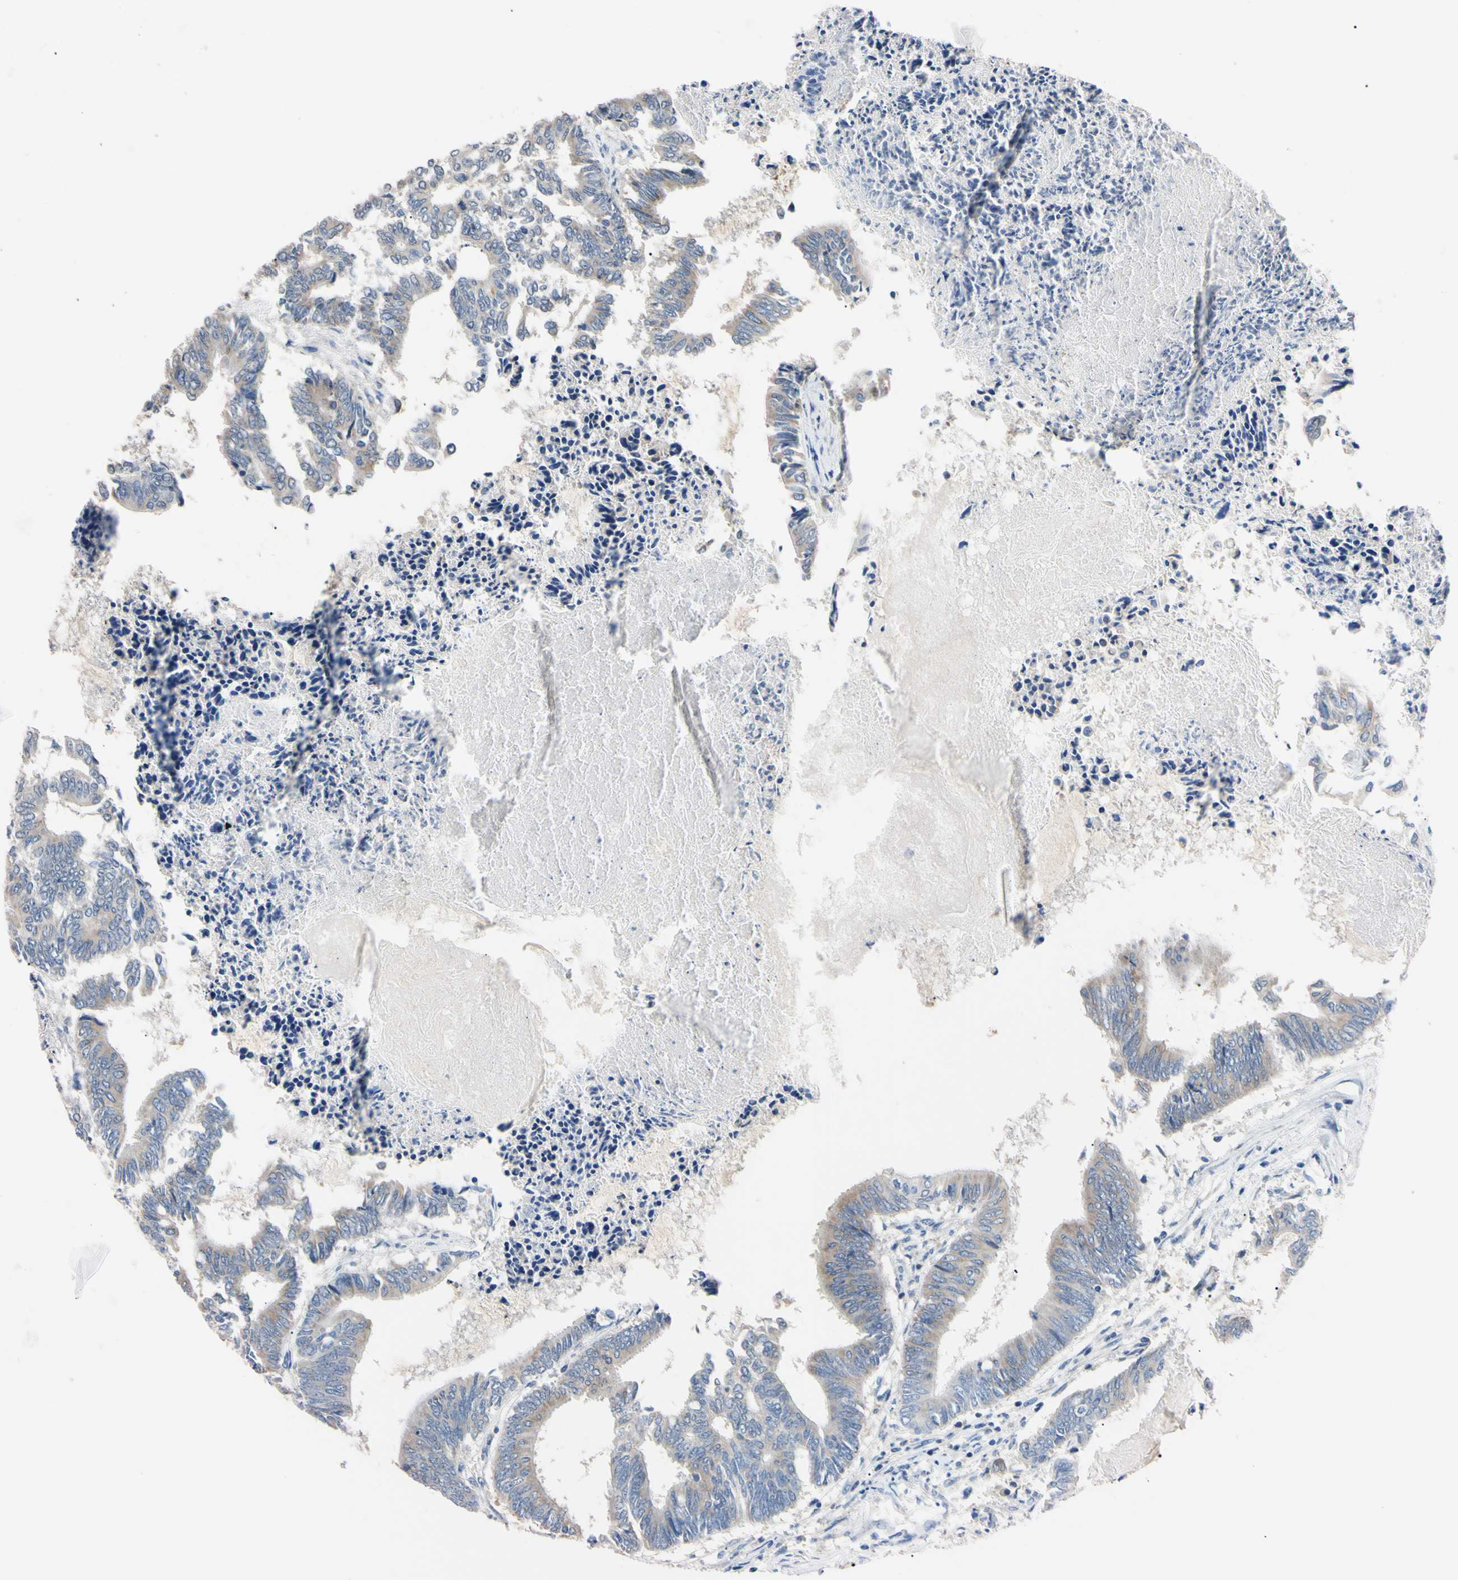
{"staining": {"intensity": "weak", "quantity": "<25%", "location": "cytoplasmic/membranous"}, "tissue": "colorectal cancer", "cell_type": "Tumor cells", "image_type": "cancer", "snomed": [{"axis": "morphology", "description": "Adenocarcinoma, NOS"}, {"axis": "topography", "description": "Rectum"}], "caption": "Immunohistochemistry of human colorectal cancer (adenocarcinoma) displays no staining in tumor cells.", "gene": "PNKD", "patient": {"sex": "male", "age": 63}}